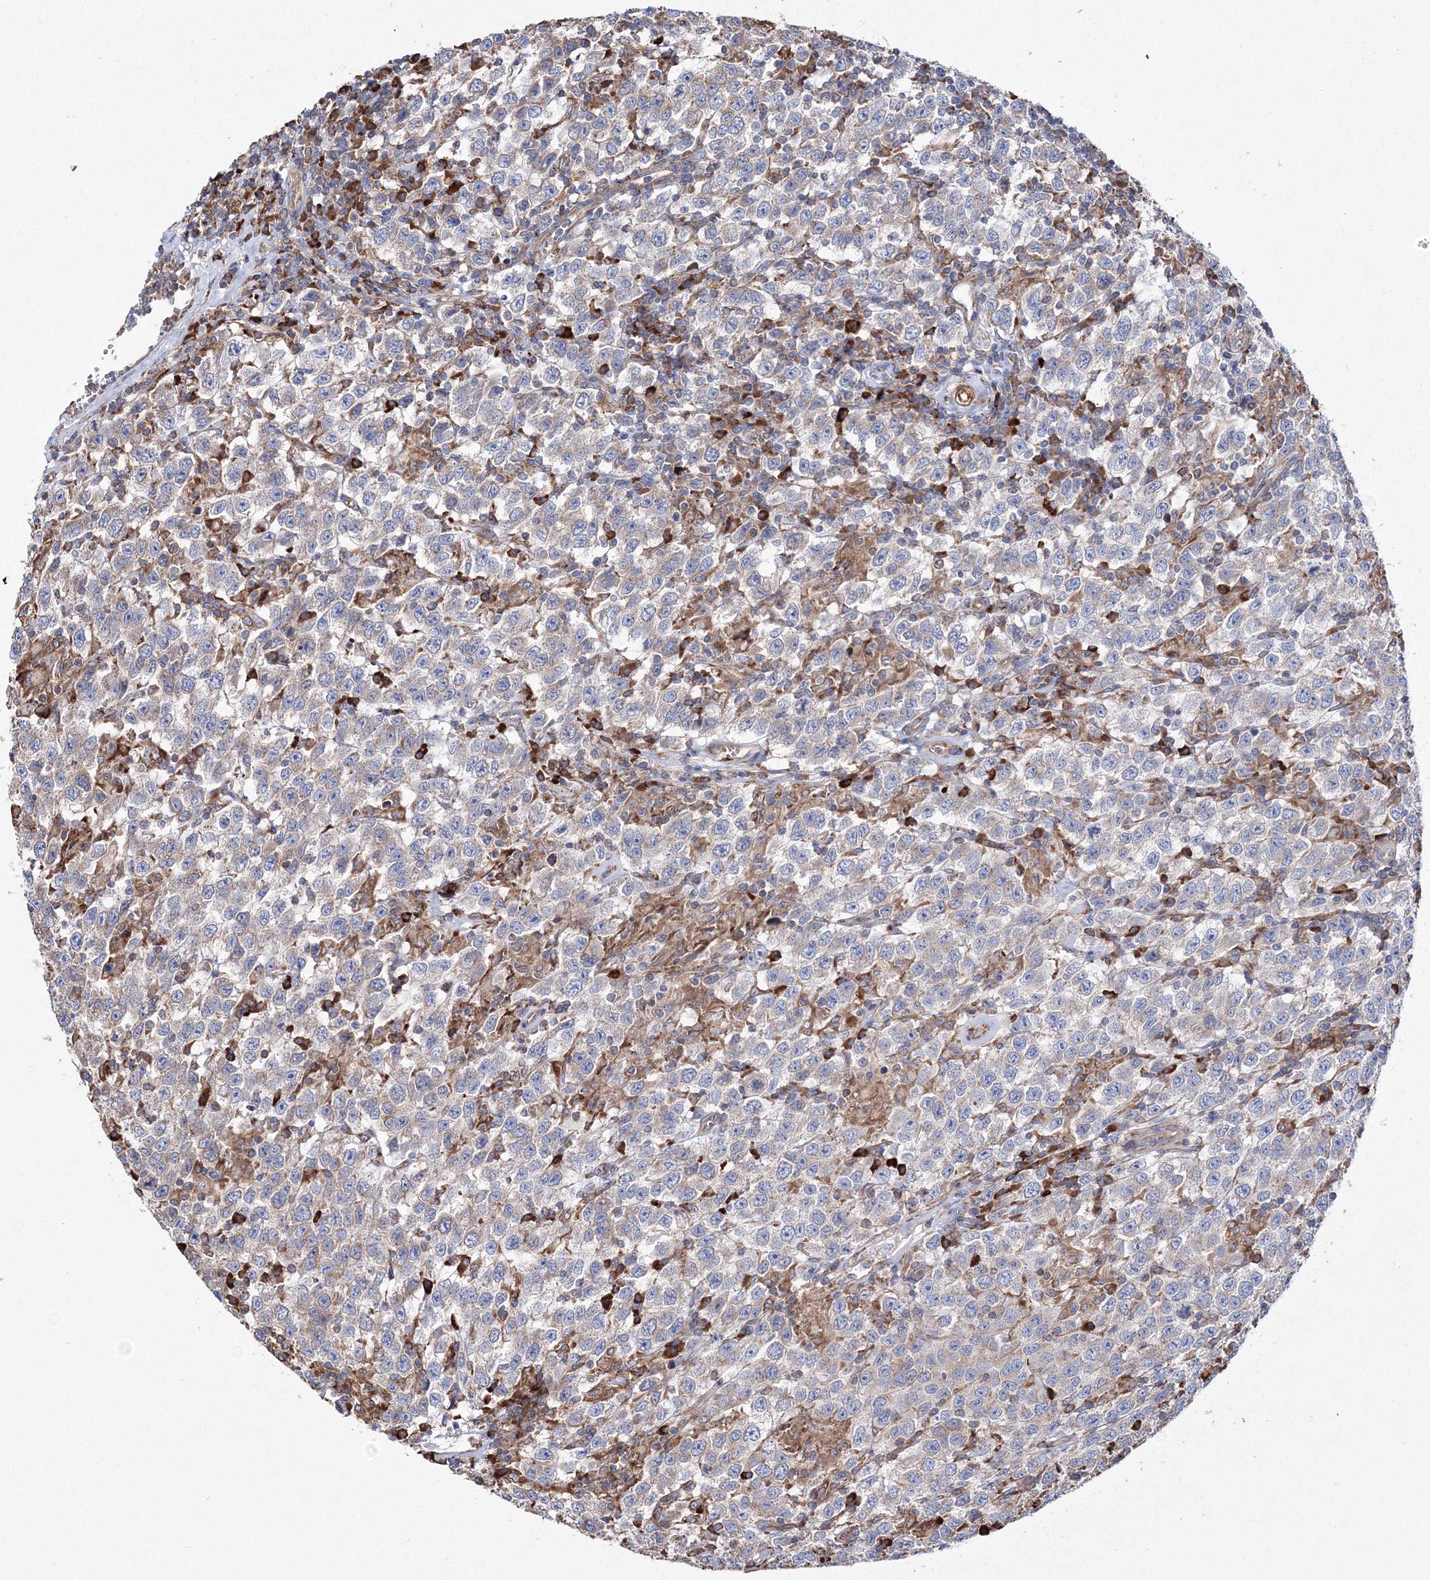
{"staining": {"intensity": "weak", "quantity": "25%-75%", "location": "cytoplasmic/membranous"}, "tissue": "testis cancer", "cell_type": "Tumor cells", "image_type": "cancer", "snomed": [{"axis": "morphology", "description": "Seminoma, NOS"}, {"axis": "topography", "description": "Testis"}], "caption": "About 25%-75% of tumor cells in human seminoma (testis) exhibit weak cytoplasmic/membranous protein positivity as visualized by brown immunohistochemical staining.", "gene": "VPS8", "patient": {"sex": "male", "age": 41}}